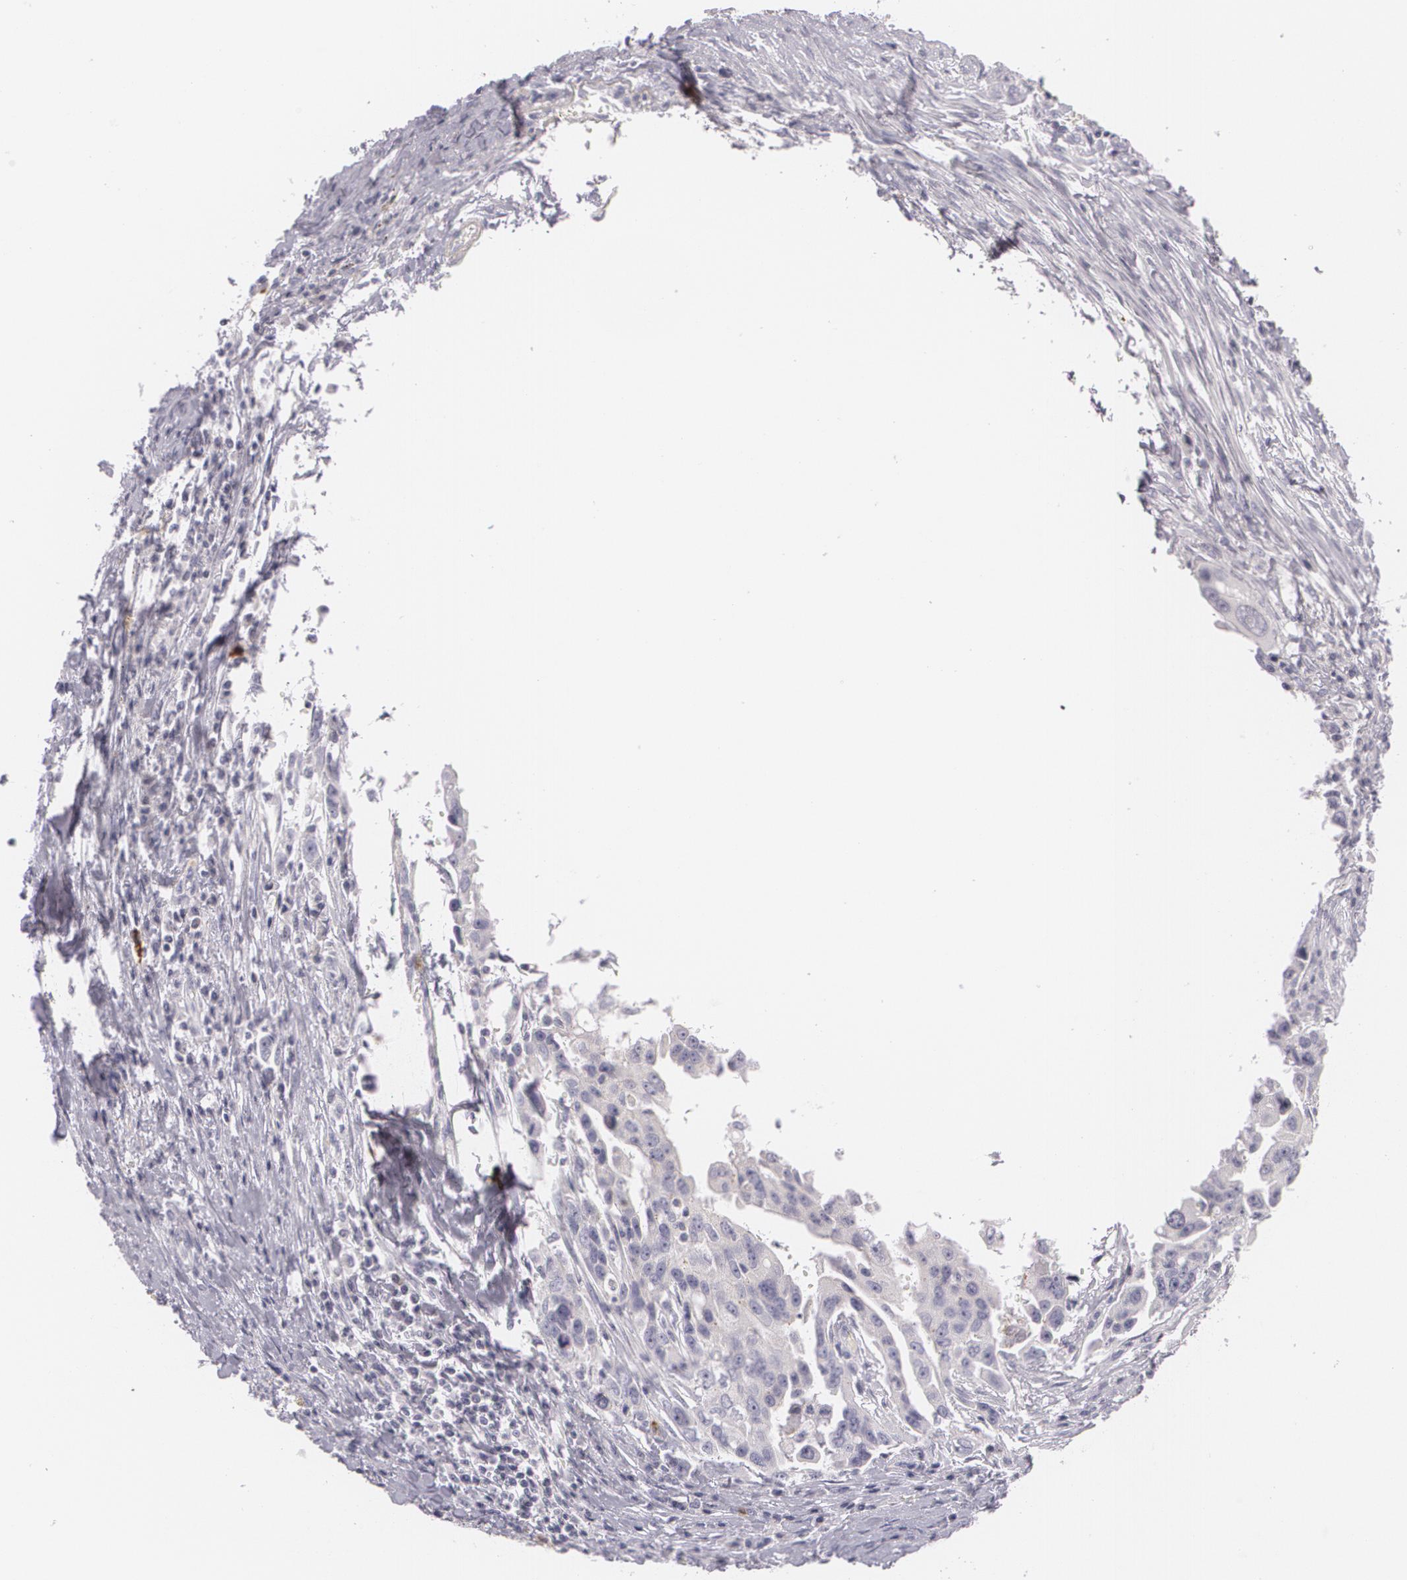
{"staining": {"intensity": "negative", "quantity": "none", "location": "none"}, "tissue": "ovarian cancer", "cell_type": "Tumor cells", "image_type": "cancer", "snomed": [{"axis": "morphology", "description": "Carcinoma, endometroid"}, {"axis": "topography", "description": "Ovary"}], "caption": "Immunohistochemical staining of ovarian cancer (endometroid carcinoma) exhibits no significant staining in tumor cells.", "gene": "FAM181A", "patient": {"sex": "female", "age": 75}}